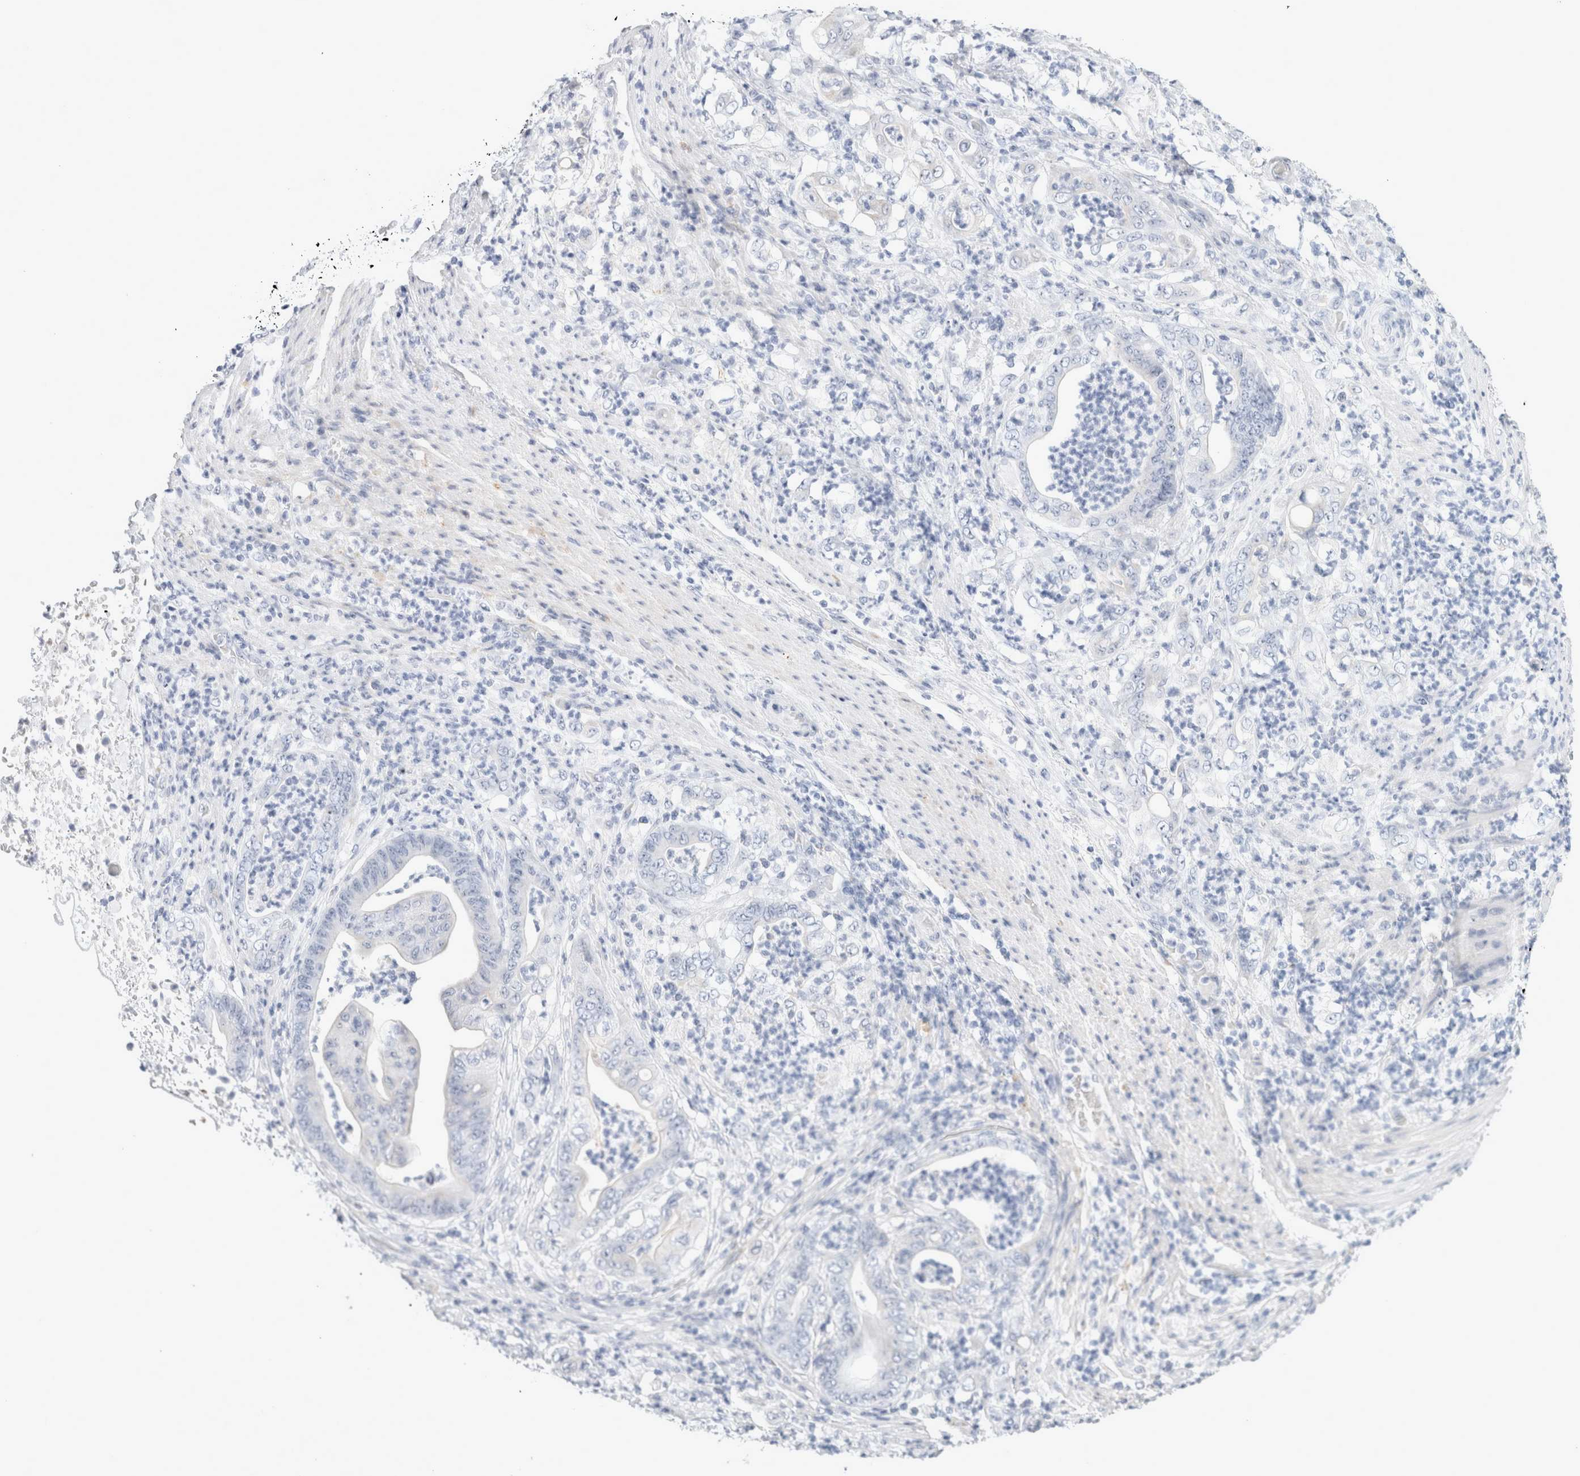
{"staining": {"intensity": "negative", "quantity": "none", "location": "none"}, "tissue": "stomach cancer", "cell_type": "Tumor cells", "image_type": "cancer", "snomed": [{"axis": "morphology", "description": "Adenocarcinoma, NOS"}, {"axis": "topography", "description": "Stomach"}], "caption": "This is a histopathology image of immunohistochemistry staining of stomach adenocarcinoma, which shows no expression in tumor cells.", "gene": "MUC15", "patient": {"sex": "female", "age": 73}}